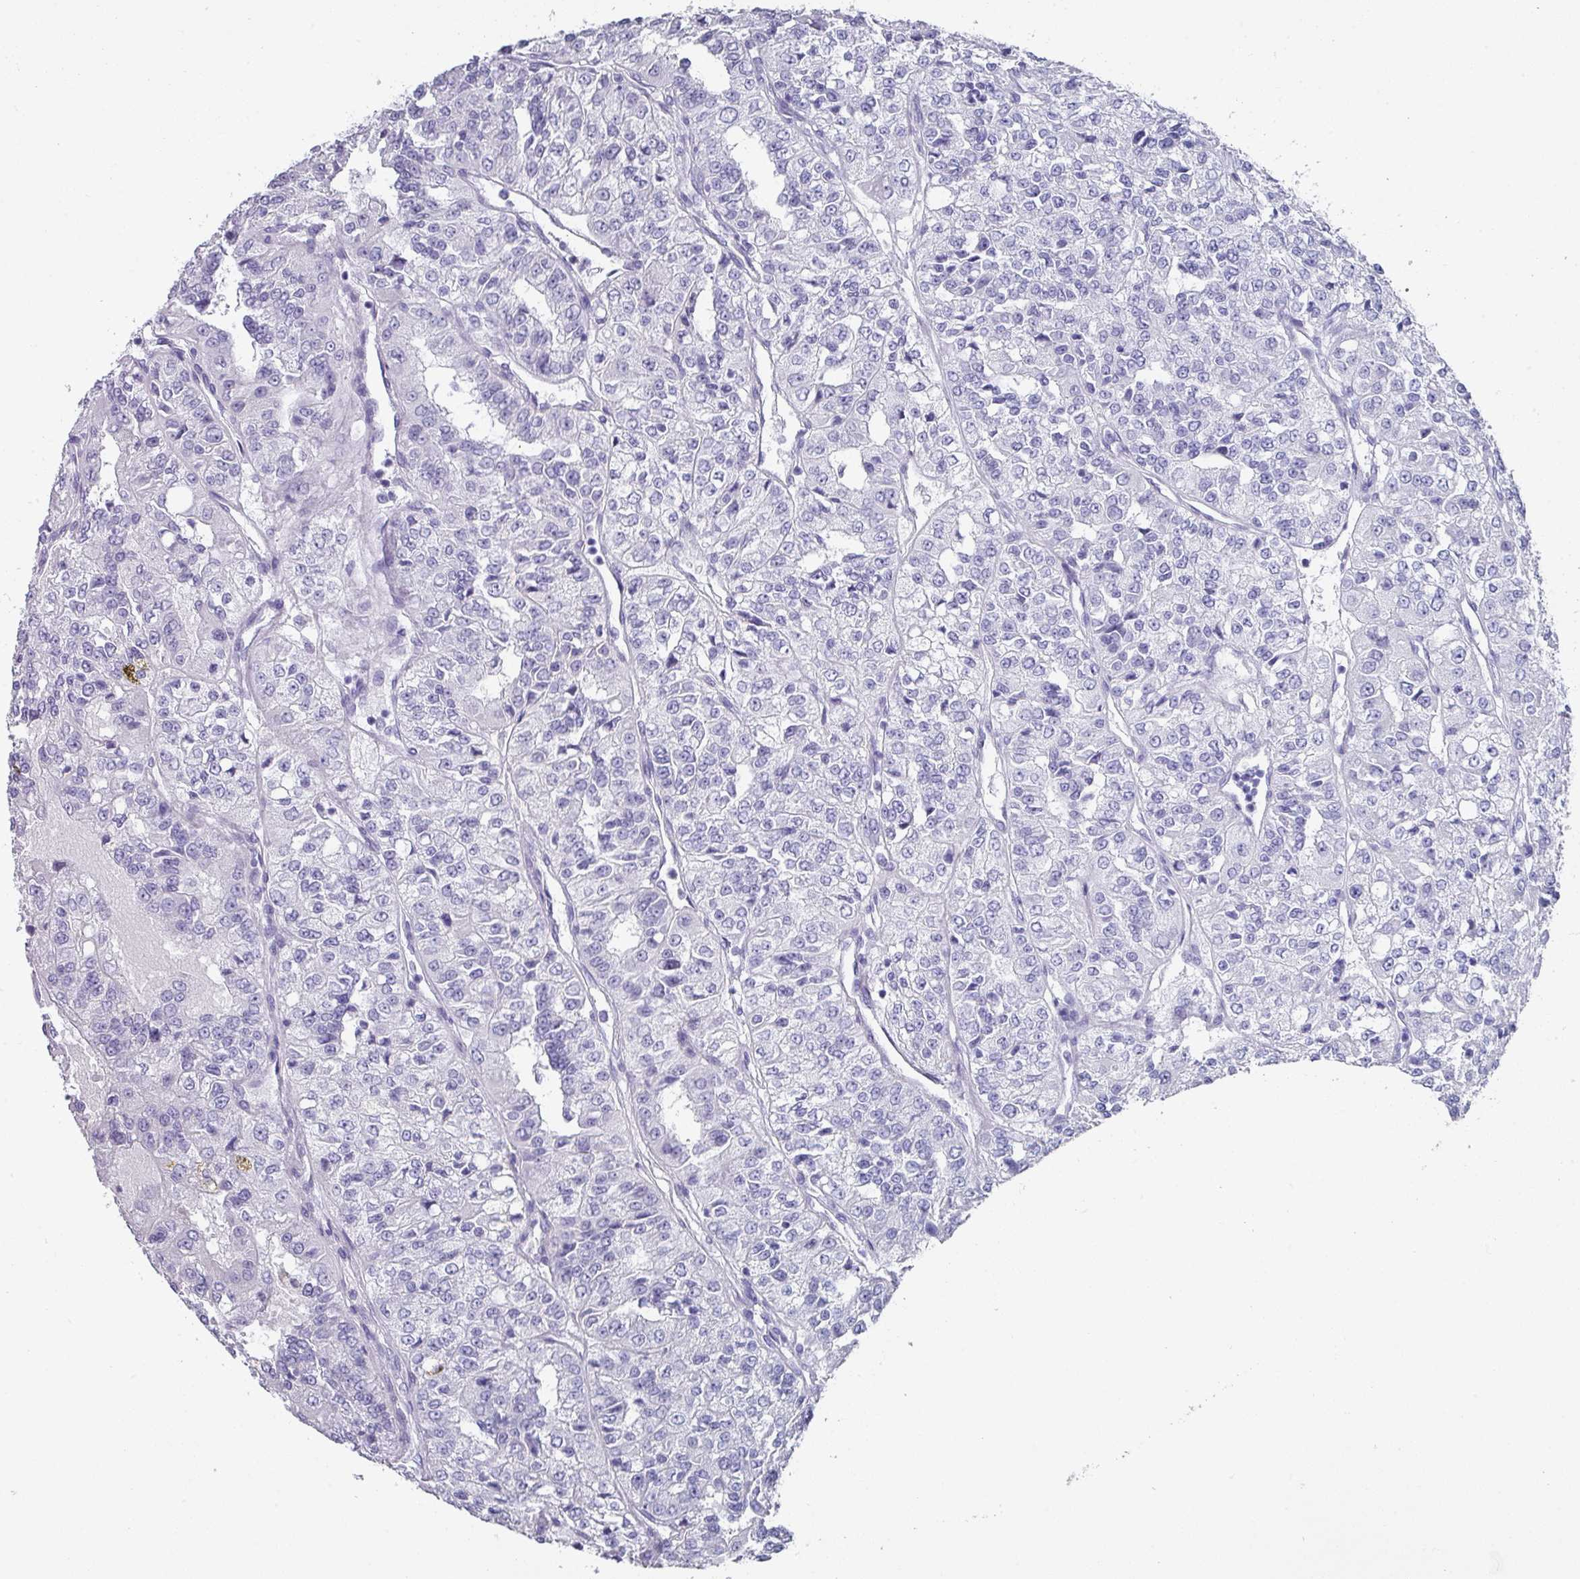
{"staining": {"intensity": "negative", "quantity": "none", "location": "none"}, "tissue": "renal cancer", "cell_type": "Tumor cells", "image_type": "cancer", "snomed": [{"axis": "morphology", "description": "Adenocarcinoma, NOS"}, {"axis": "topography", "description": "Kidney"}], "caption": "Photomicrograph shows no protein staining in tumor cells of renal cancer (adenocarcinoma) tissue.", "gene": "PEX10", "patient": {"sex": "female", "age": 63}}